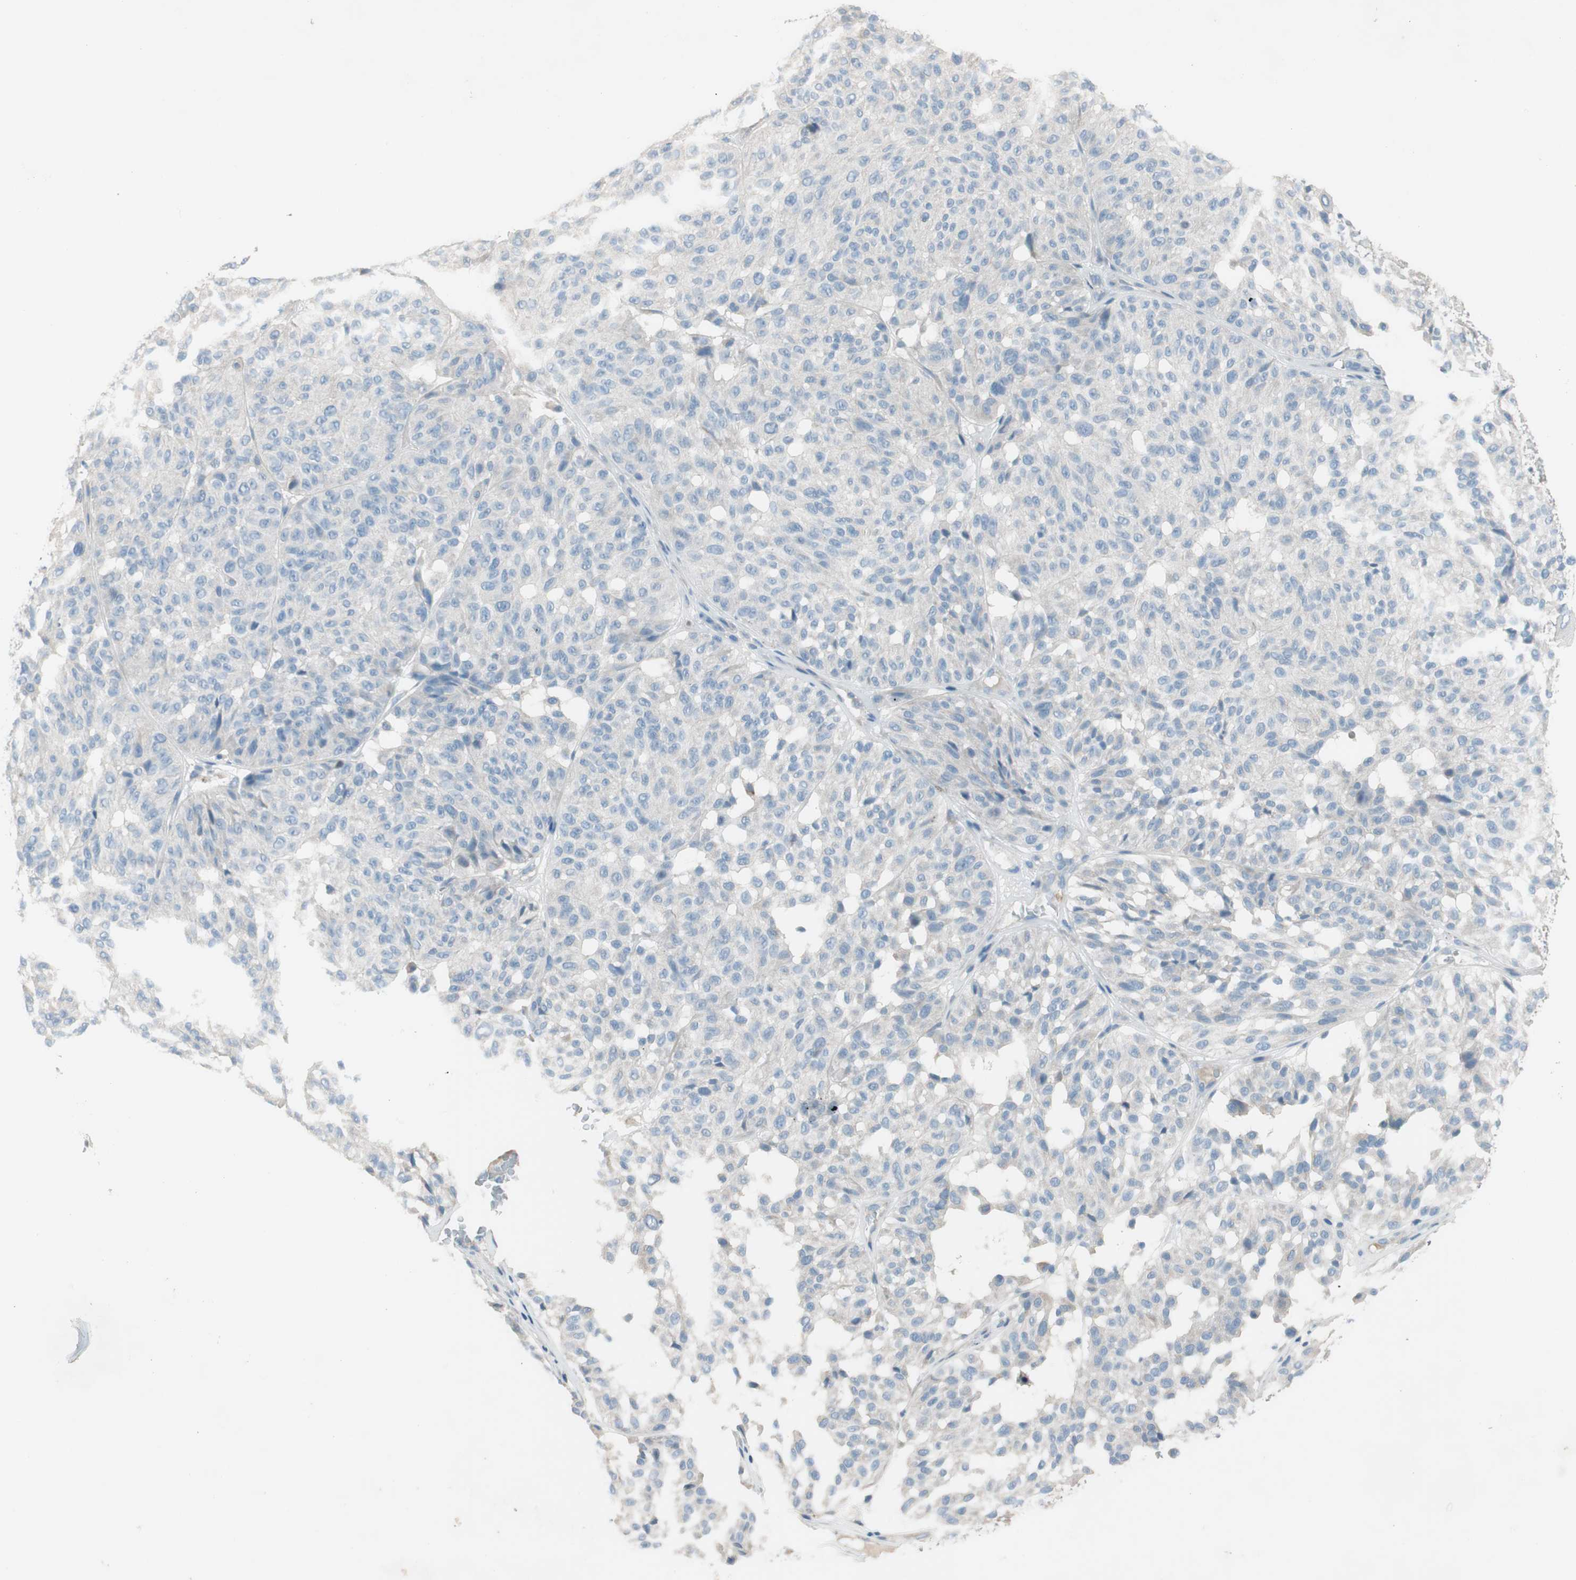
{"staining": {"intensity": "negative", "quantity": "none", "location": "none"}, "tissue": "melanoma", "cell_type": "Tumor cells", "image_type": "cancer", "snomed": [{"axis": "morphology", "description": "Malignant melanoma, NOS"}, {"axis": "topography", "description": "Skin"}], "caption": "Human melanoma stained for a protein using IHC demonstrates no staining in tumor cells.", "gene": "PRRG4", "patient": {"sex": "female", "age": 46}}